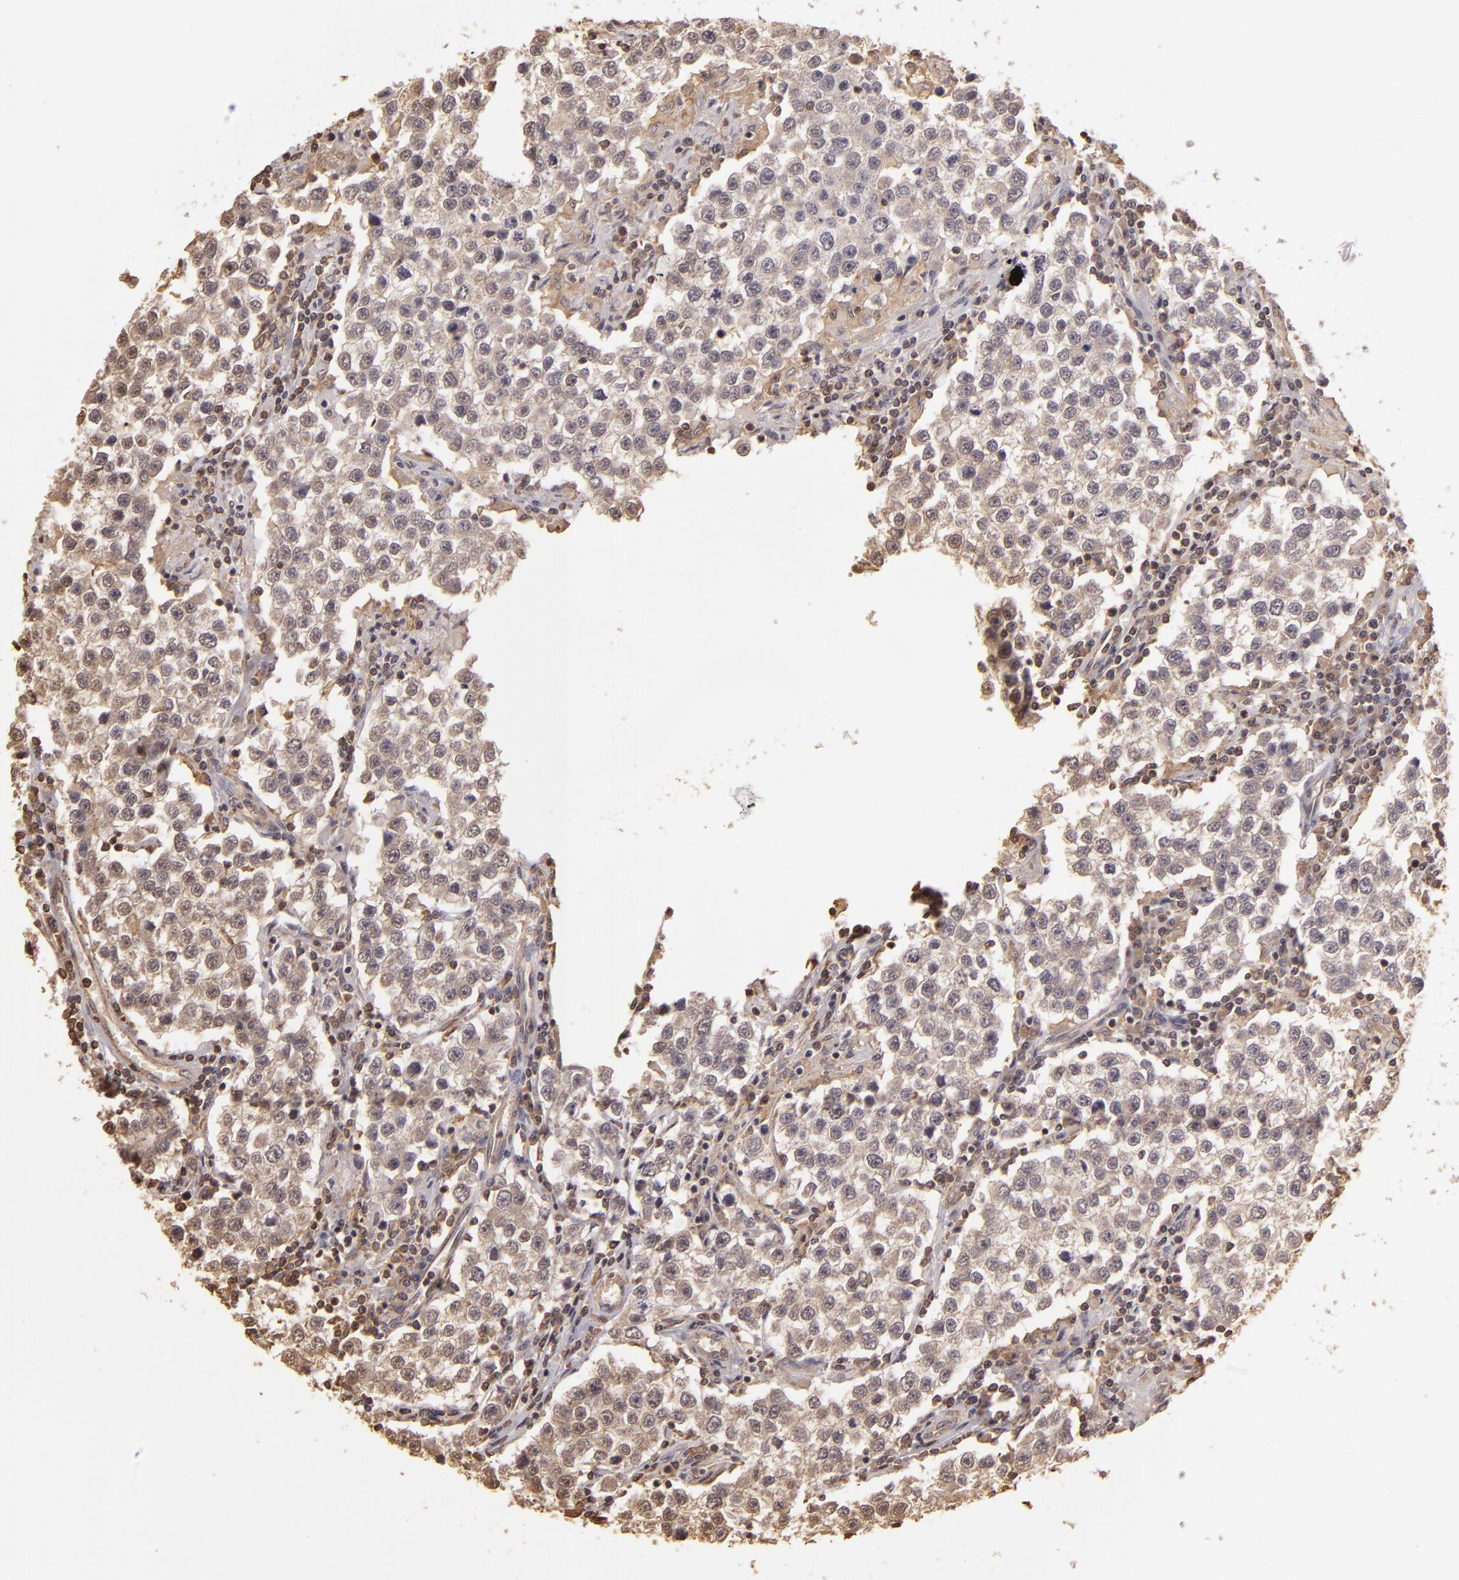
{"staining": {"intensity": "weak", "quantity": "<25%", "location": "cytoplasmic/membranous"}, "tissue": "testis cancer", "cell_type": "Tumor cells", "image_type": "cancer", "snomed": [{"axis": "morphology", "description": "Seminoma, NOS"}, {"axis": "topography", "description": "Testis"}], "caption": "The histopathology image shows no staining of tumor cells in testis cancer.", "gene": "ARPC2", "patient": {"sex": "male", "age": 36}}